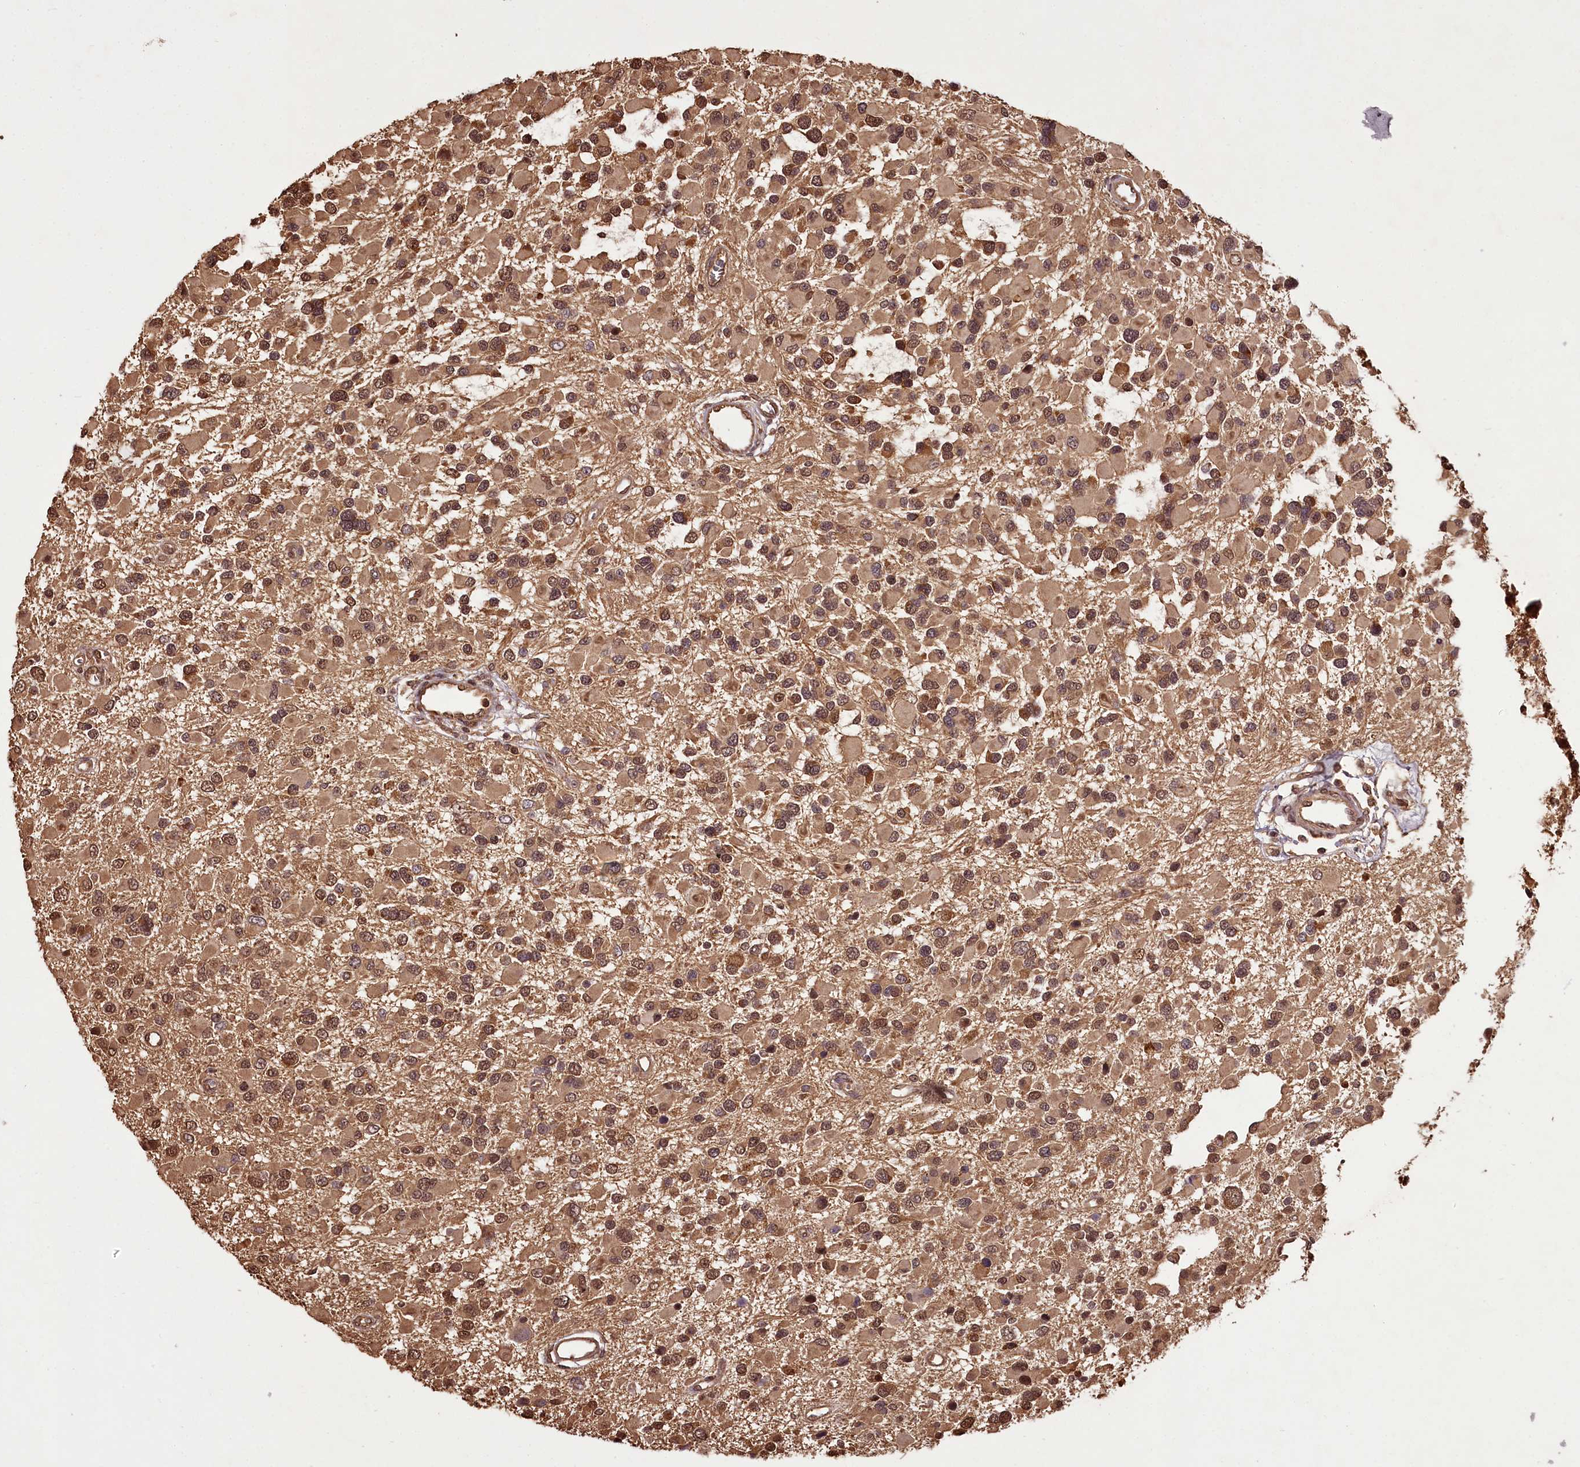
{"staining": {"intensity": "moderate", "quantity": ">75%", "location": "cytoplasmic/membranous,nuclear"}, "tissue": "glioma", "cell_type": "Tumor cells", "image_type": "cancer", "snomed": [{"axis": "morphology", "description": "Glioma, malignant, High grade"}, {"axis": "topography", "description": "Brain"}], "caption": "Malignant glioma (high-grade) tissue displays moderate cytoplasmic/membranous and nuclear staining in about >75% of tumor cells, visualized by immunohistochemistry. The protein of interest is stained brown, and the nuclei are stained in blue (DAB (3,3'-diaminobenzidine) IHC with brightfield microscopy, high magnification).", "gene": "NPRL2", "patient": {"sex": "male", "age": 53}}